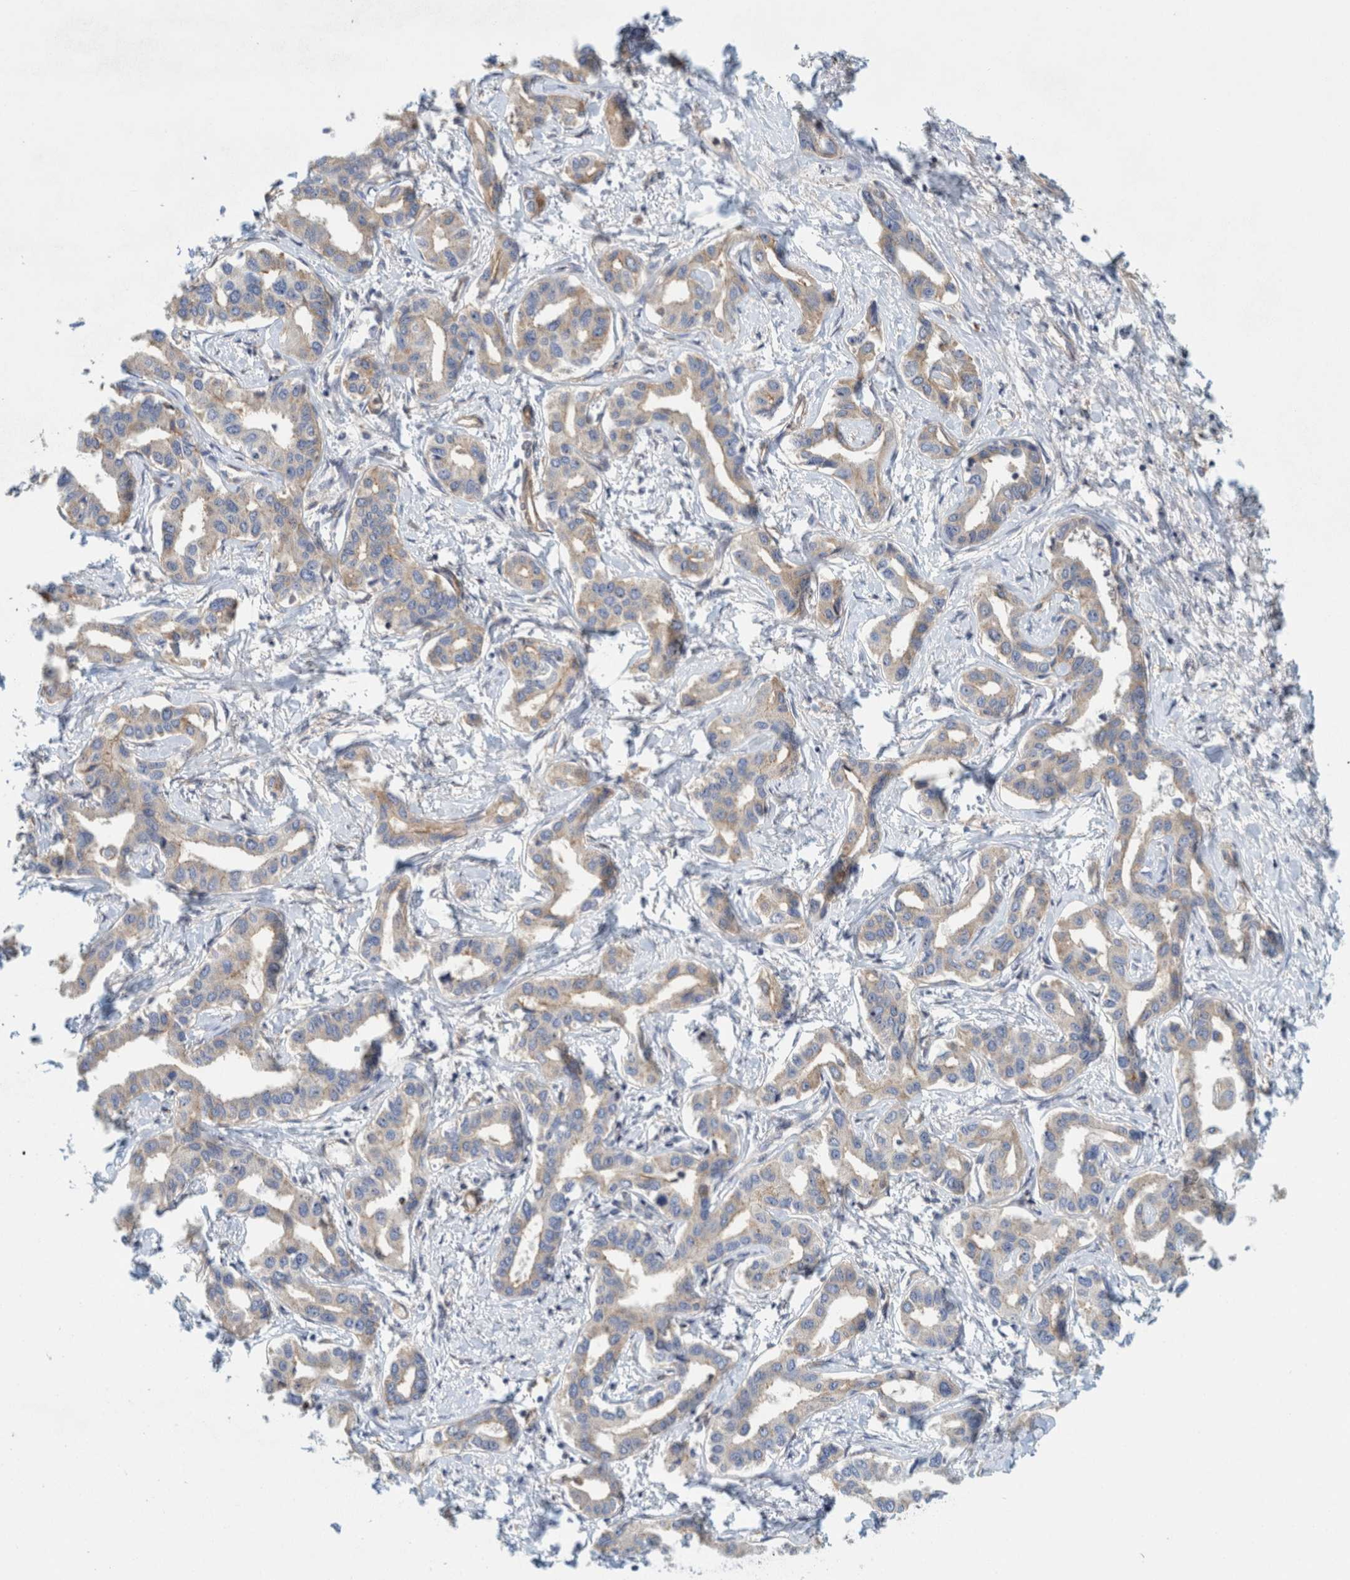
{"staining": {"intensity": "weak", "quantity": "<25%", "location": "cytoplasmic/membranous"}, "tissue": "liver cancer", "cell_type": "Tumor cells", "image_type": "cancer", "snomed": [{"axis": "morphology", "description": "Cholangiocarcinoma"}, {"axis": "topography", "description": "Liver"}], "caption": "Immunohistochemistry image of neoplastic tissue: human liver cancer (cholangiocarcinoma) stained with DAB demonstrates no significant protein staining in tumor cells. Brightfield microscopy of IHC stained with DAB (brown) and hematoxylin (blue), captured at high magnification.", "gene": "ZNF324B", "patient": {"sex": "male", "age": 59}}